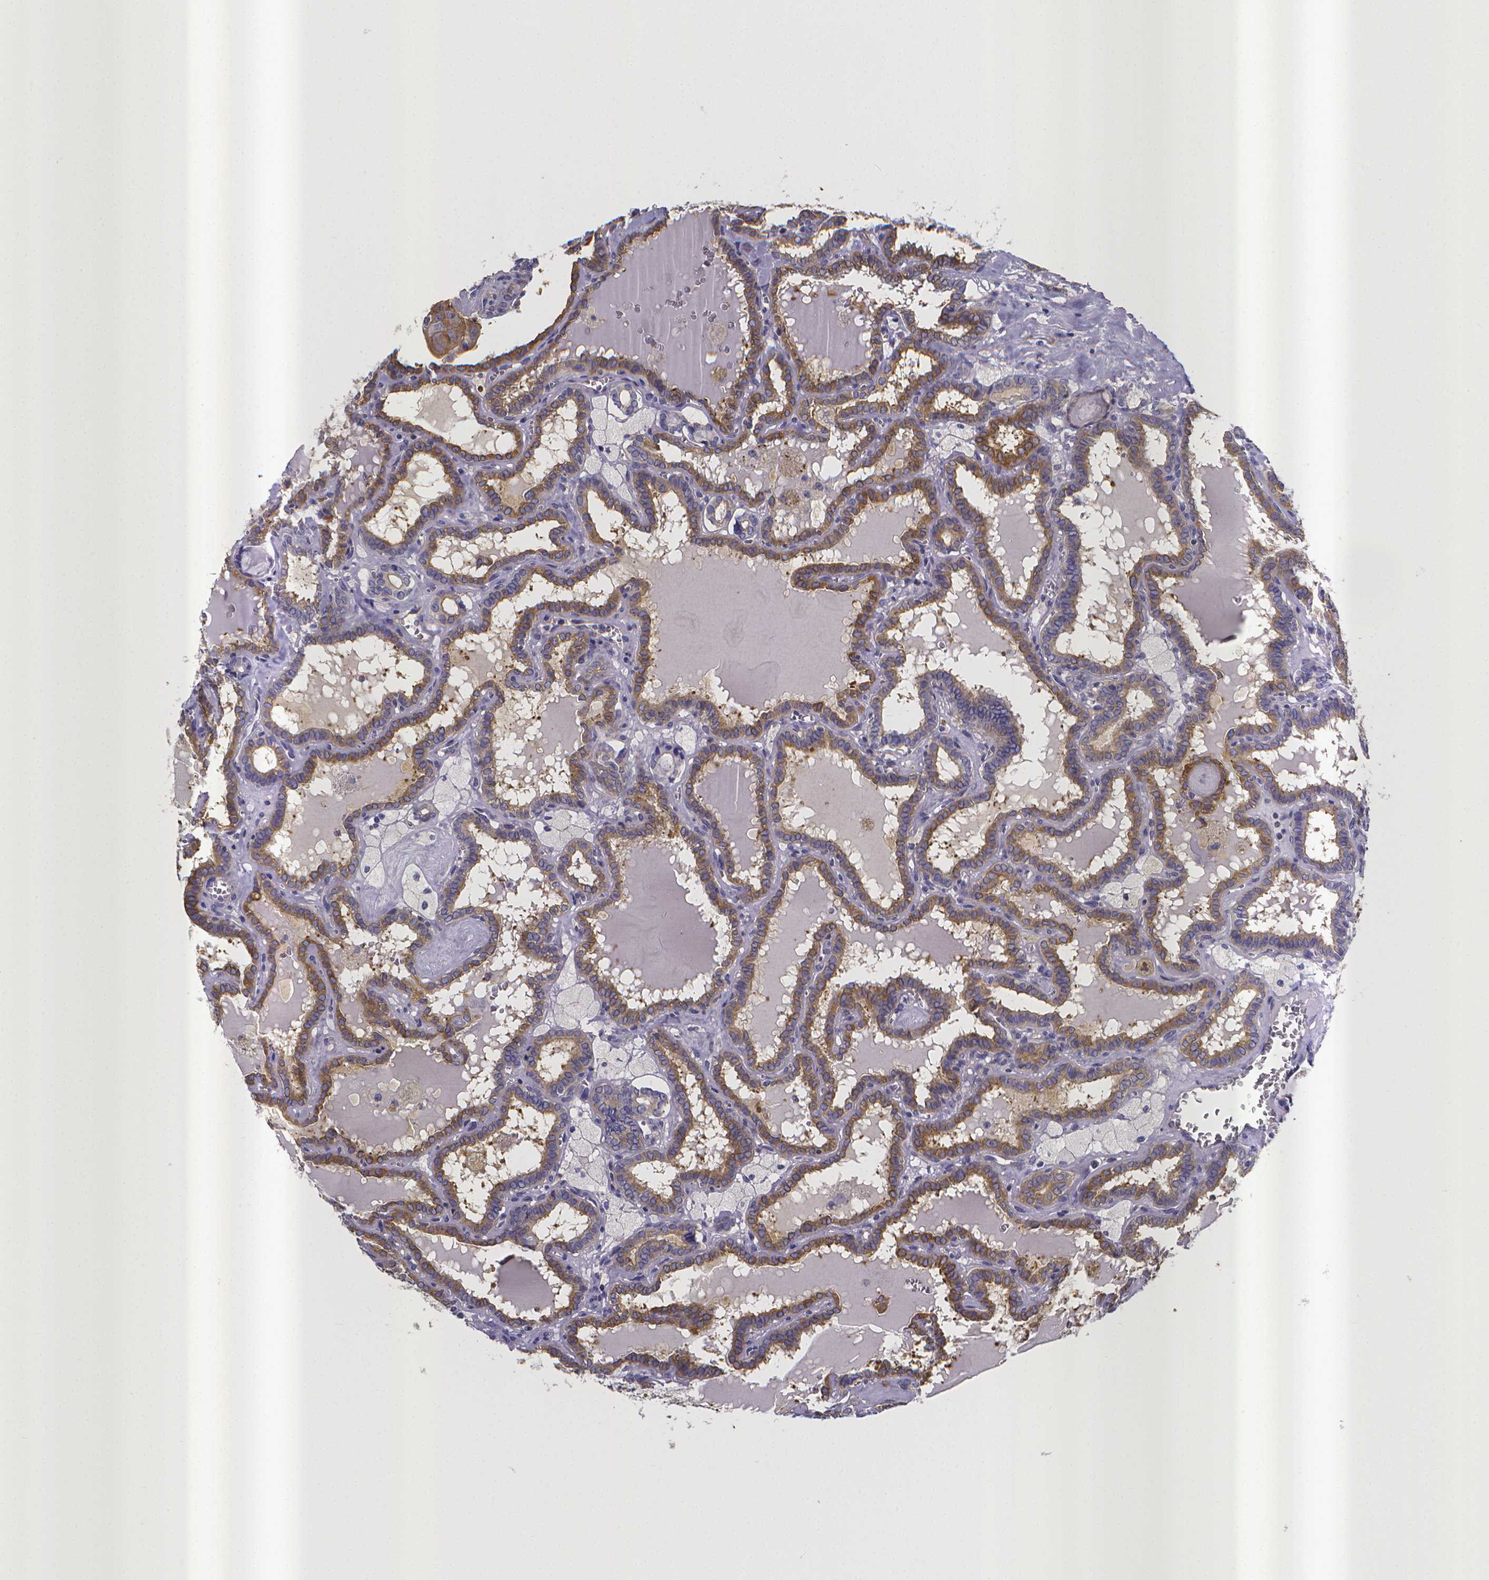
{"staining": {"intensity": "weak", "quantity": "25%-75%", "location": "cytoplasmic/membranous"}, "tissue": "thyroid cancer", "cell_type": "Tumor cells", "image_type": "cancer", "snomed": [{"axis": "morphology", "description": "Papillary adenocarcinoma, NOS"}, {"axis": "topography", "description": "Thyroid gland"}], "caption": "A brown stain shows weak cytoplasmic/membranous expression of a protein in human thyroid papillary adenocarcinoma tumor cells. The protein is shown in brown color, while the nuclei are stained blue.", "gene": "RERG", "patient": {"sex": "female", "age": 39}}